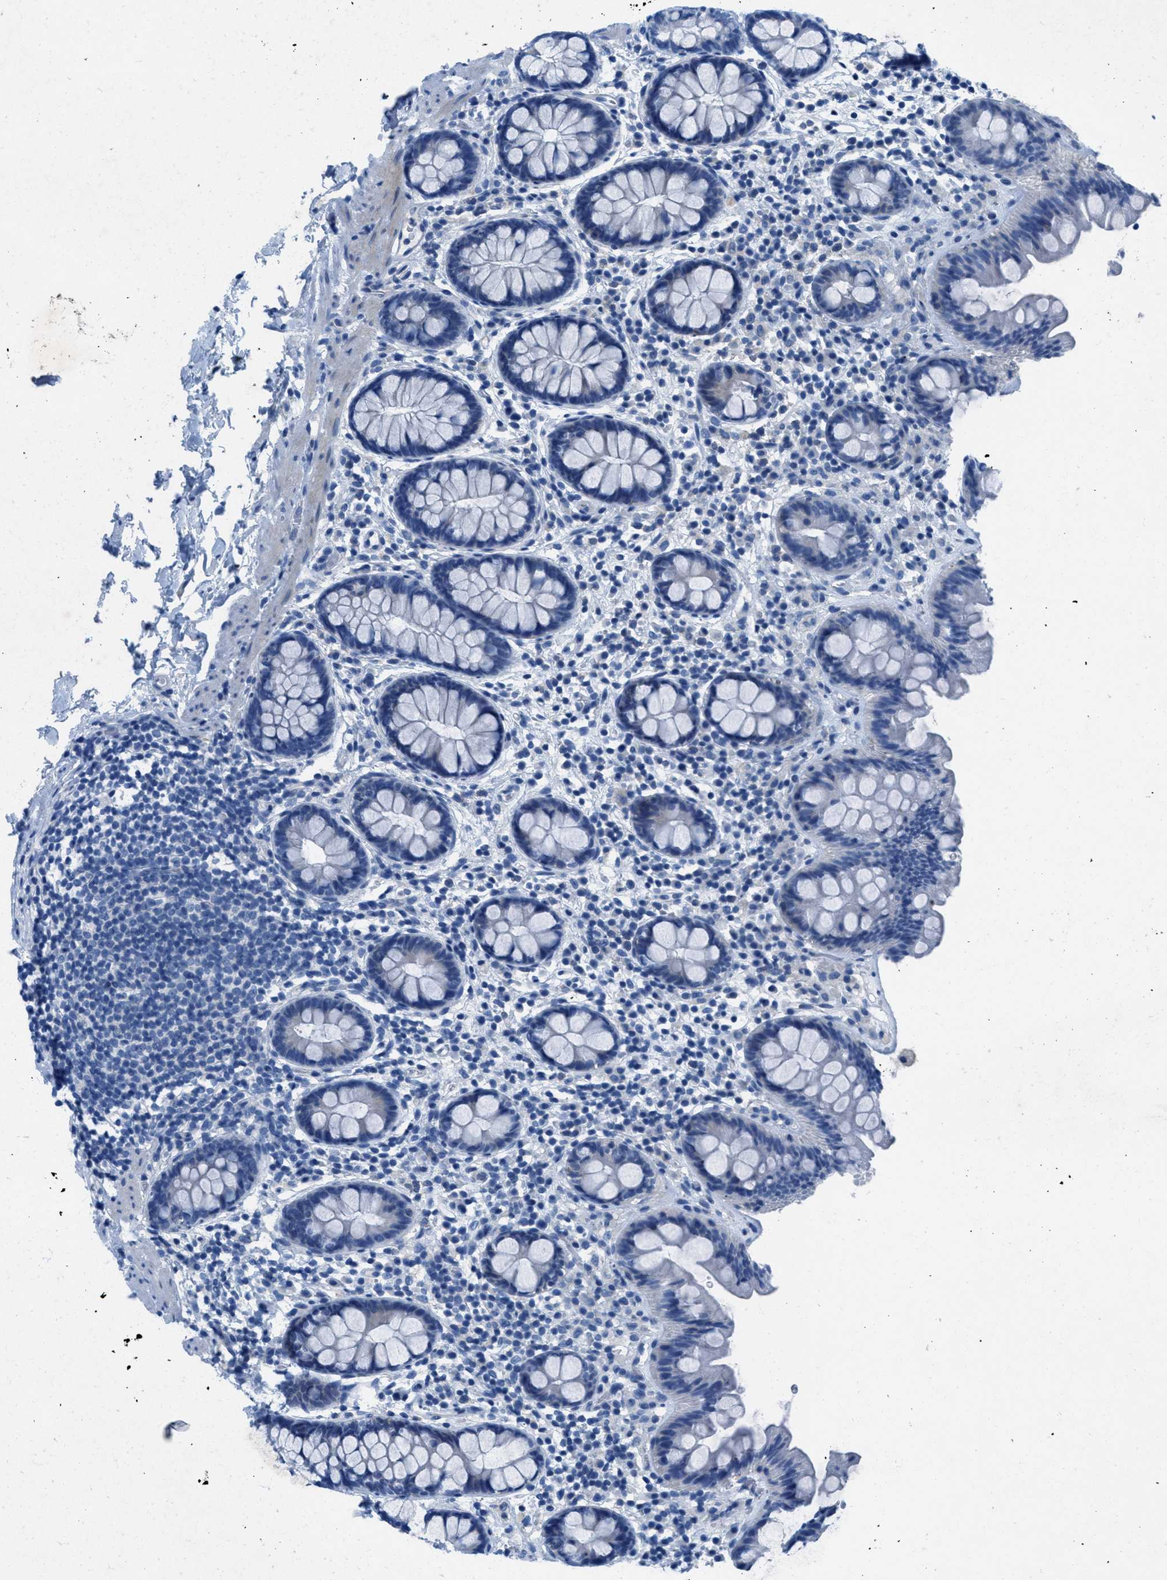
{"staining": {"intensity": "negative", "quantity": "none", "location": "none"}, "tissue": "colon", "cell_type": "Endothelial cells", "image_type": "normal", "snomed": [{"axis": "morphology", "description": "Normal tissue, NOS"}, {"axis": "topography", "description": "Colon"}], "caption": "The photomicrograph displays no significant positivity in endothelial cells of colon.", "gene": "GALNT17", "patient": {"sex": "female", "age": 80}}